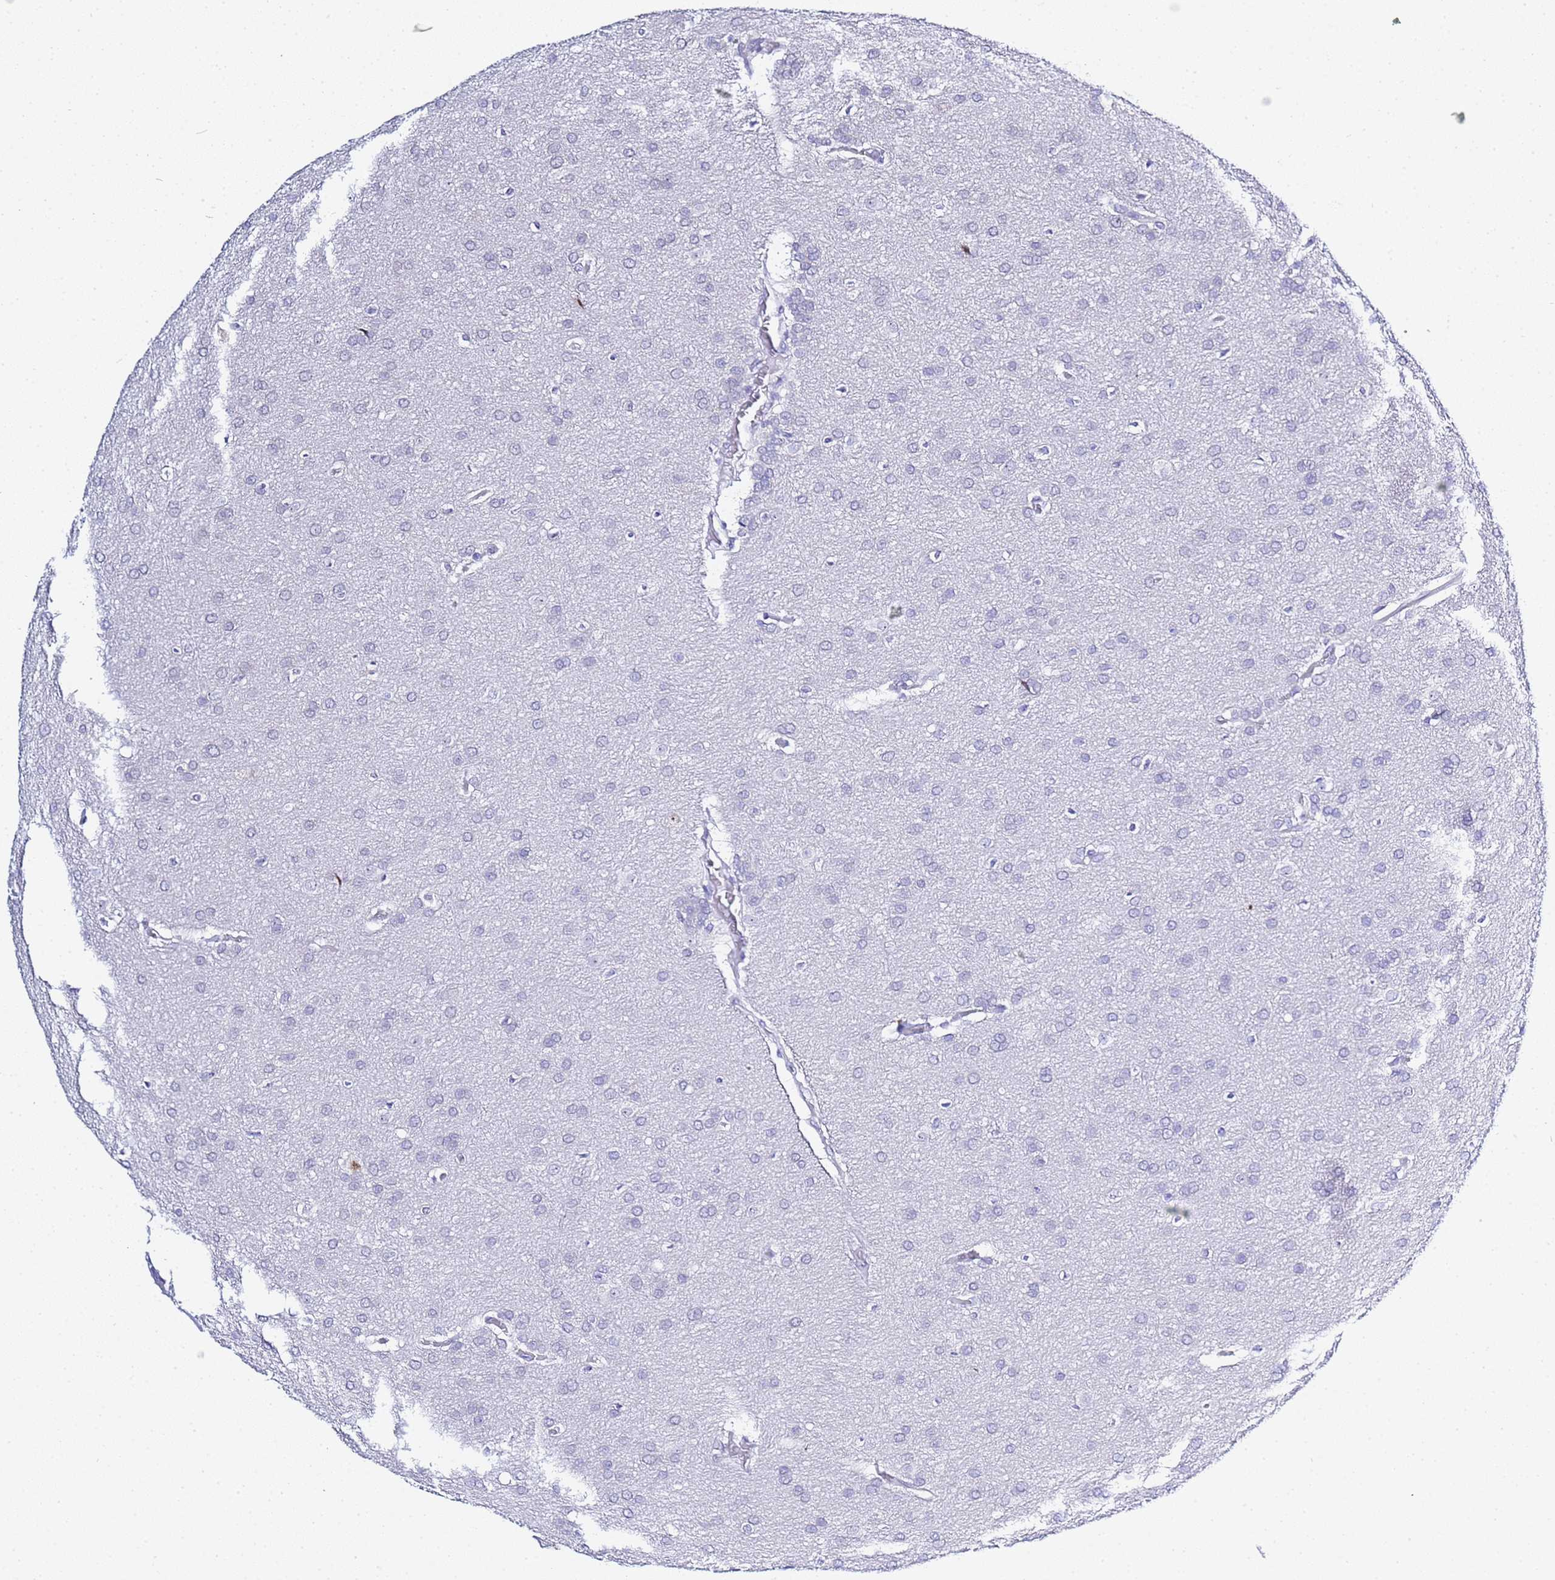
{"staining": {"intensity": "negative", "quantity": "none", "location": "none"}, "tissue": "glioma", "cell_type": "Tumor cells", "image_type": "cancer", "snomed": [{"axis": "morphology", "description": "Glioma, malignant, Low grade"}, {"axis": "topography", "description": "Brain"}], "caption": "Protein analysis of malignant low-grade glioma exhibits no significant positivity in tumor cells.", "gene": "ACTL6B", "patient": {"sex": "female", "age": 32}}